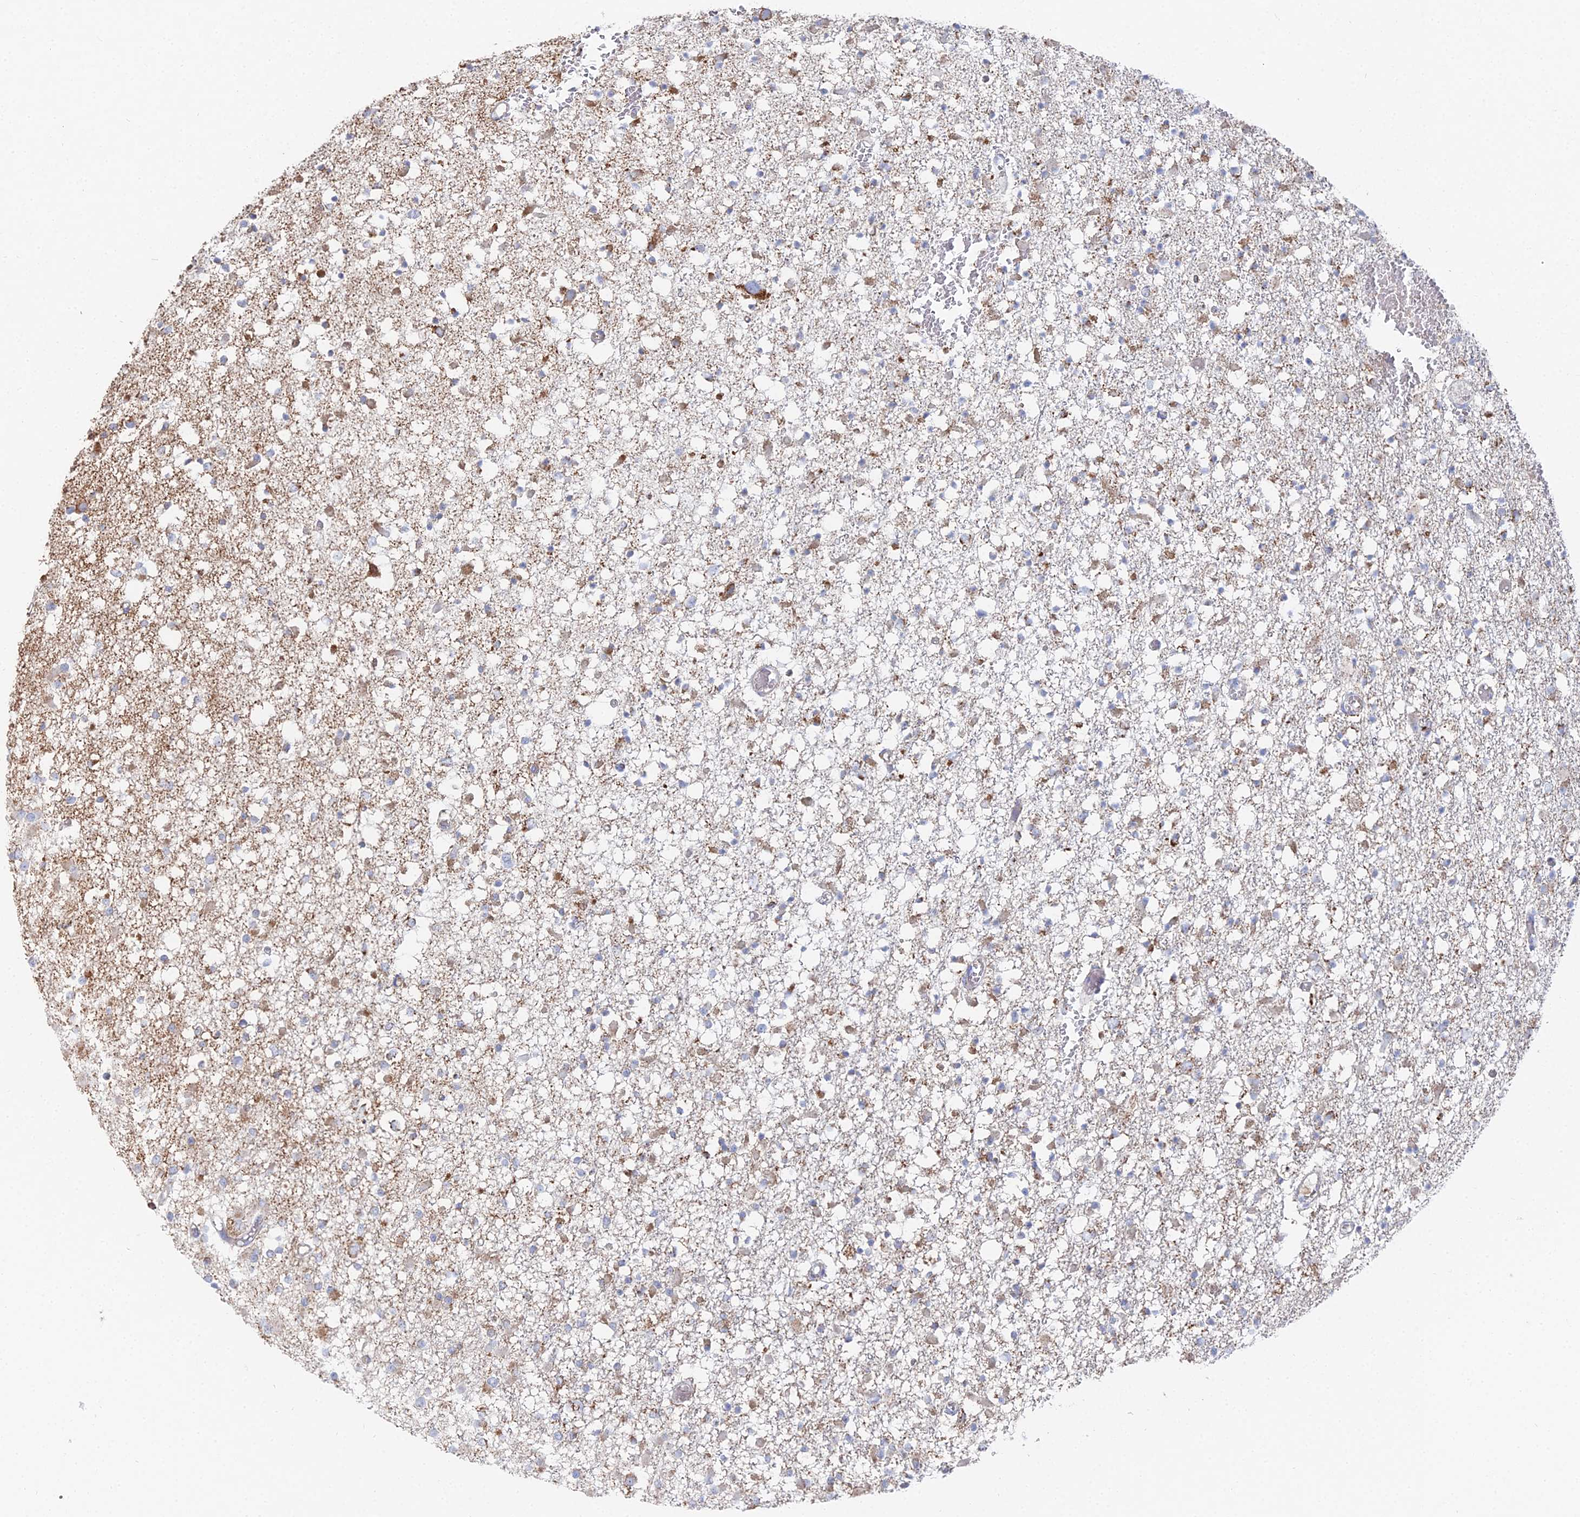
{"staining": {"intensity": "moderate", "quantity": "<25%", "location": "cytoplasmic/membranous"}, "tissue": "glioma", "cell_type": "Tumor cells", "image_type": "cancer", "snomed": [{"axis": "morphology", "description": "Glioma, malignant, Low grade"}, {"axis": "topography", "description": "Brain"}], "caption": "Brown immunohistochemical staining in human glioma demonstrates moderate cytoplasmic/membranous positivity in about <25% of tumor cells. (Stains: DAB in brown, nuclei in blue, Microscopy: brightfield microscopy at high magnification).", "gene": "MPC1", "patient": {"sex": "female", "age": 22}}